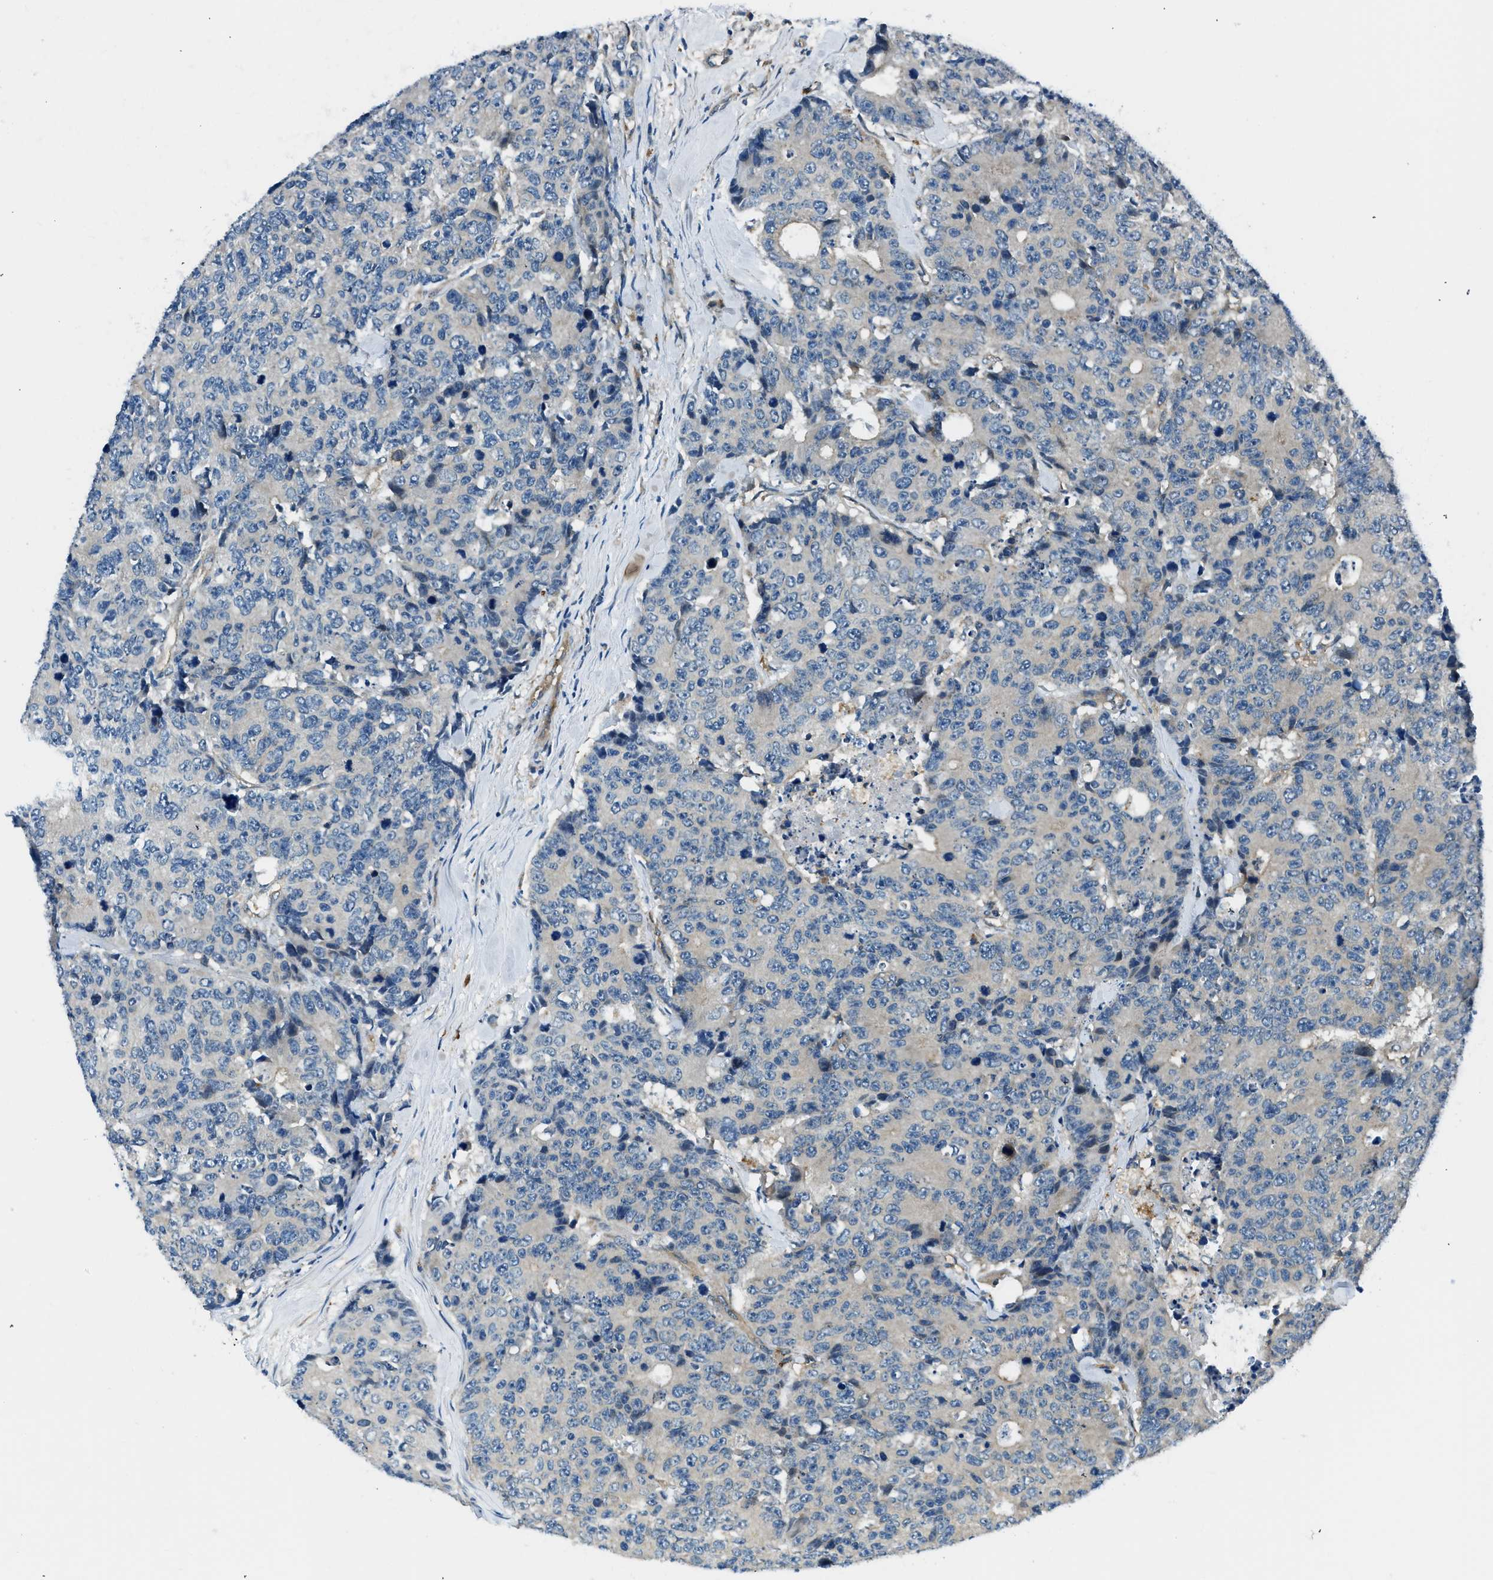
{"staining": {"intensity": "negative", "quantity": "none", "location": "none"}, "tissue": "colorectal cancer", "cell_type": "Tumor cells", "image_type": "cancer", "snomed": [{"axis": "morphology", "description": "Adenocarcinoma, NOS"}, {"axis": "topography", "description": "Colon"}], "caption": "Tumor cells are negative for brown protein staining in colorectal cancer.", "gene": "SLC19A2", "patient": {"sex": "female", "age": 86}}